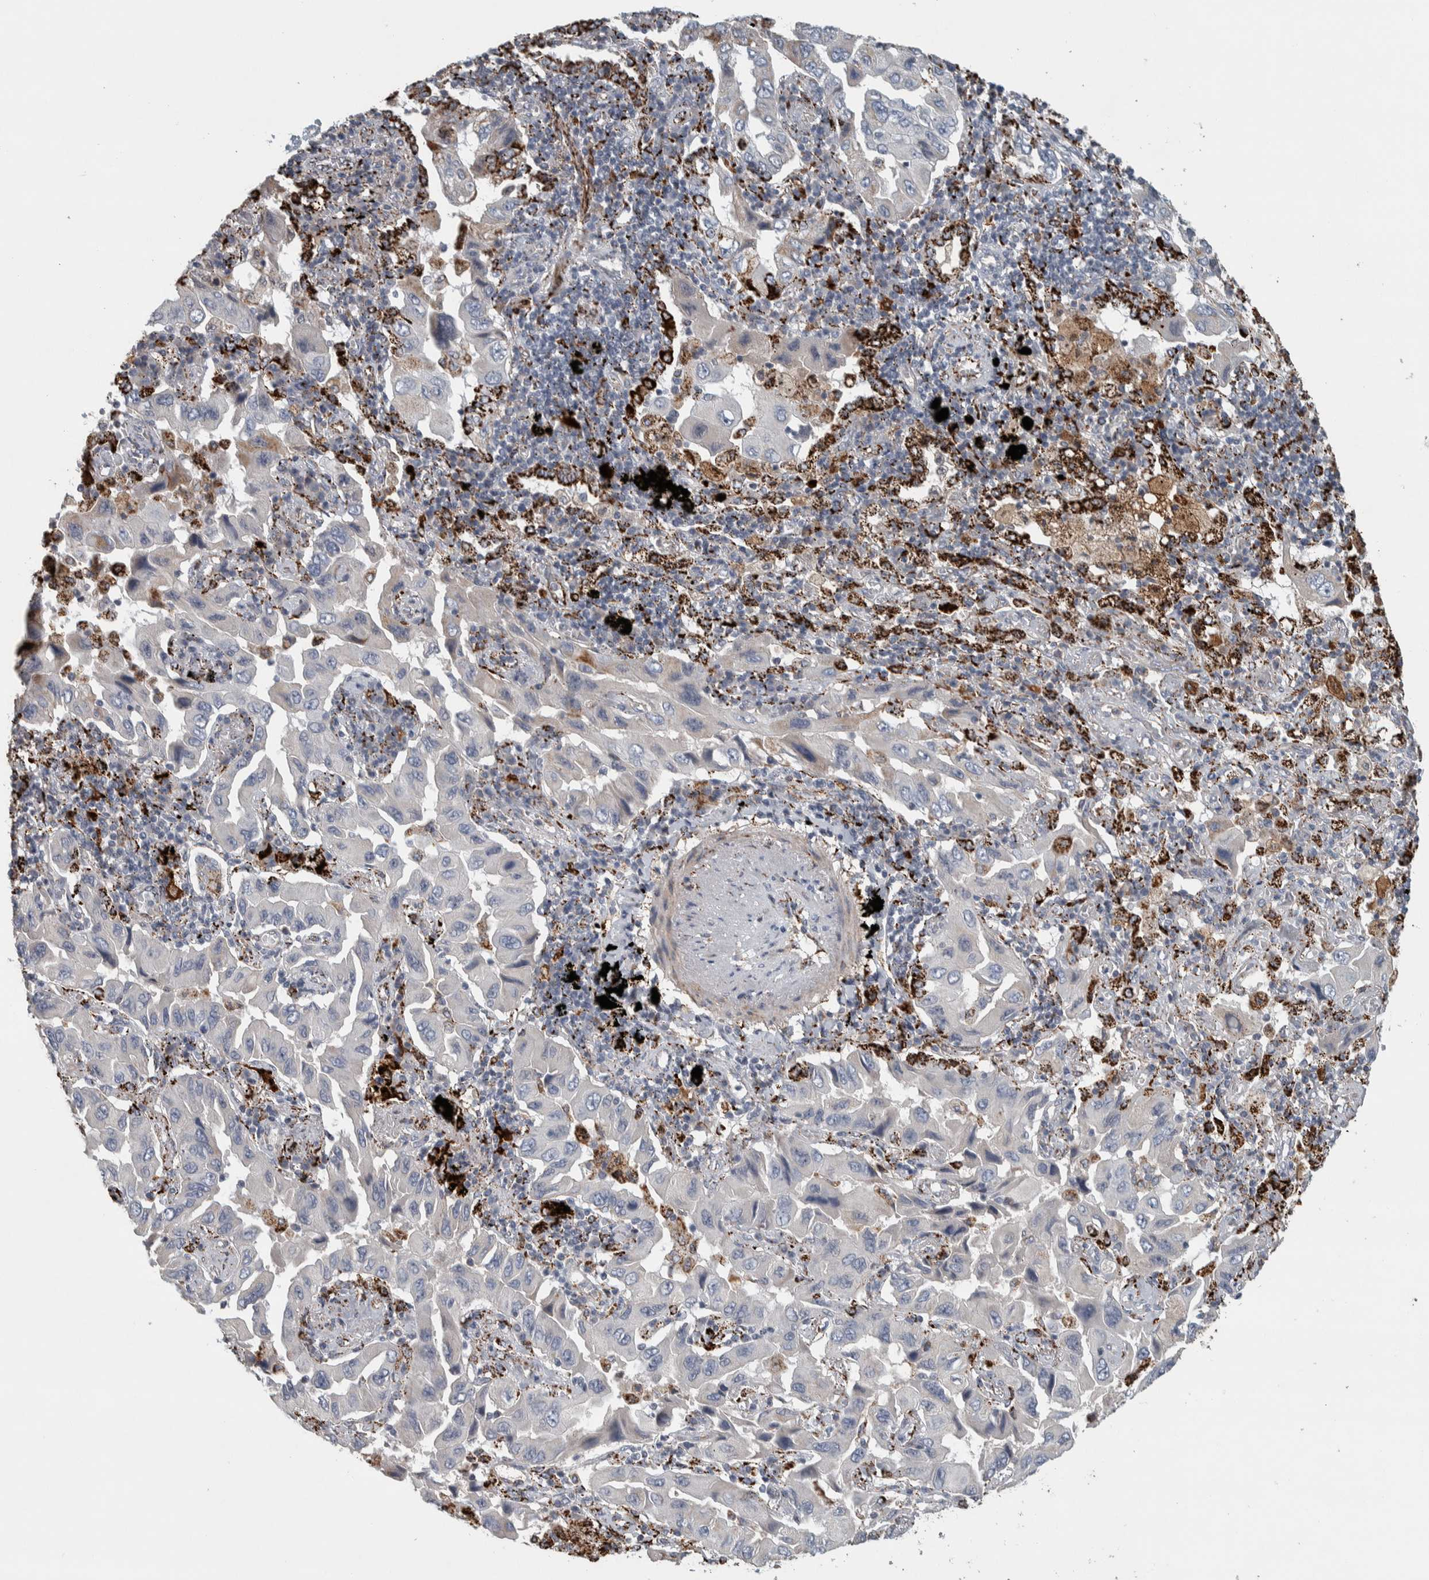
{"staining": {"intensity": "weak", "quantity": "<25%", "location": "cytoplasmic/membranous"}, "tissue": "lung cancer", "cell_type": "Tumor cells", "image_type": "cancer", "snomed": [{"axis": "morphology", "description": "Adenocarcinoma, NOS"}, {"axis": "topography", "description": "Lung"}], "caption": "Adenocarcinoma (lung) stained for a protein using IHC displays no expression tumor cells.", "gene": "FAM78A", "patient": {"sex": "female", "age": 65}}